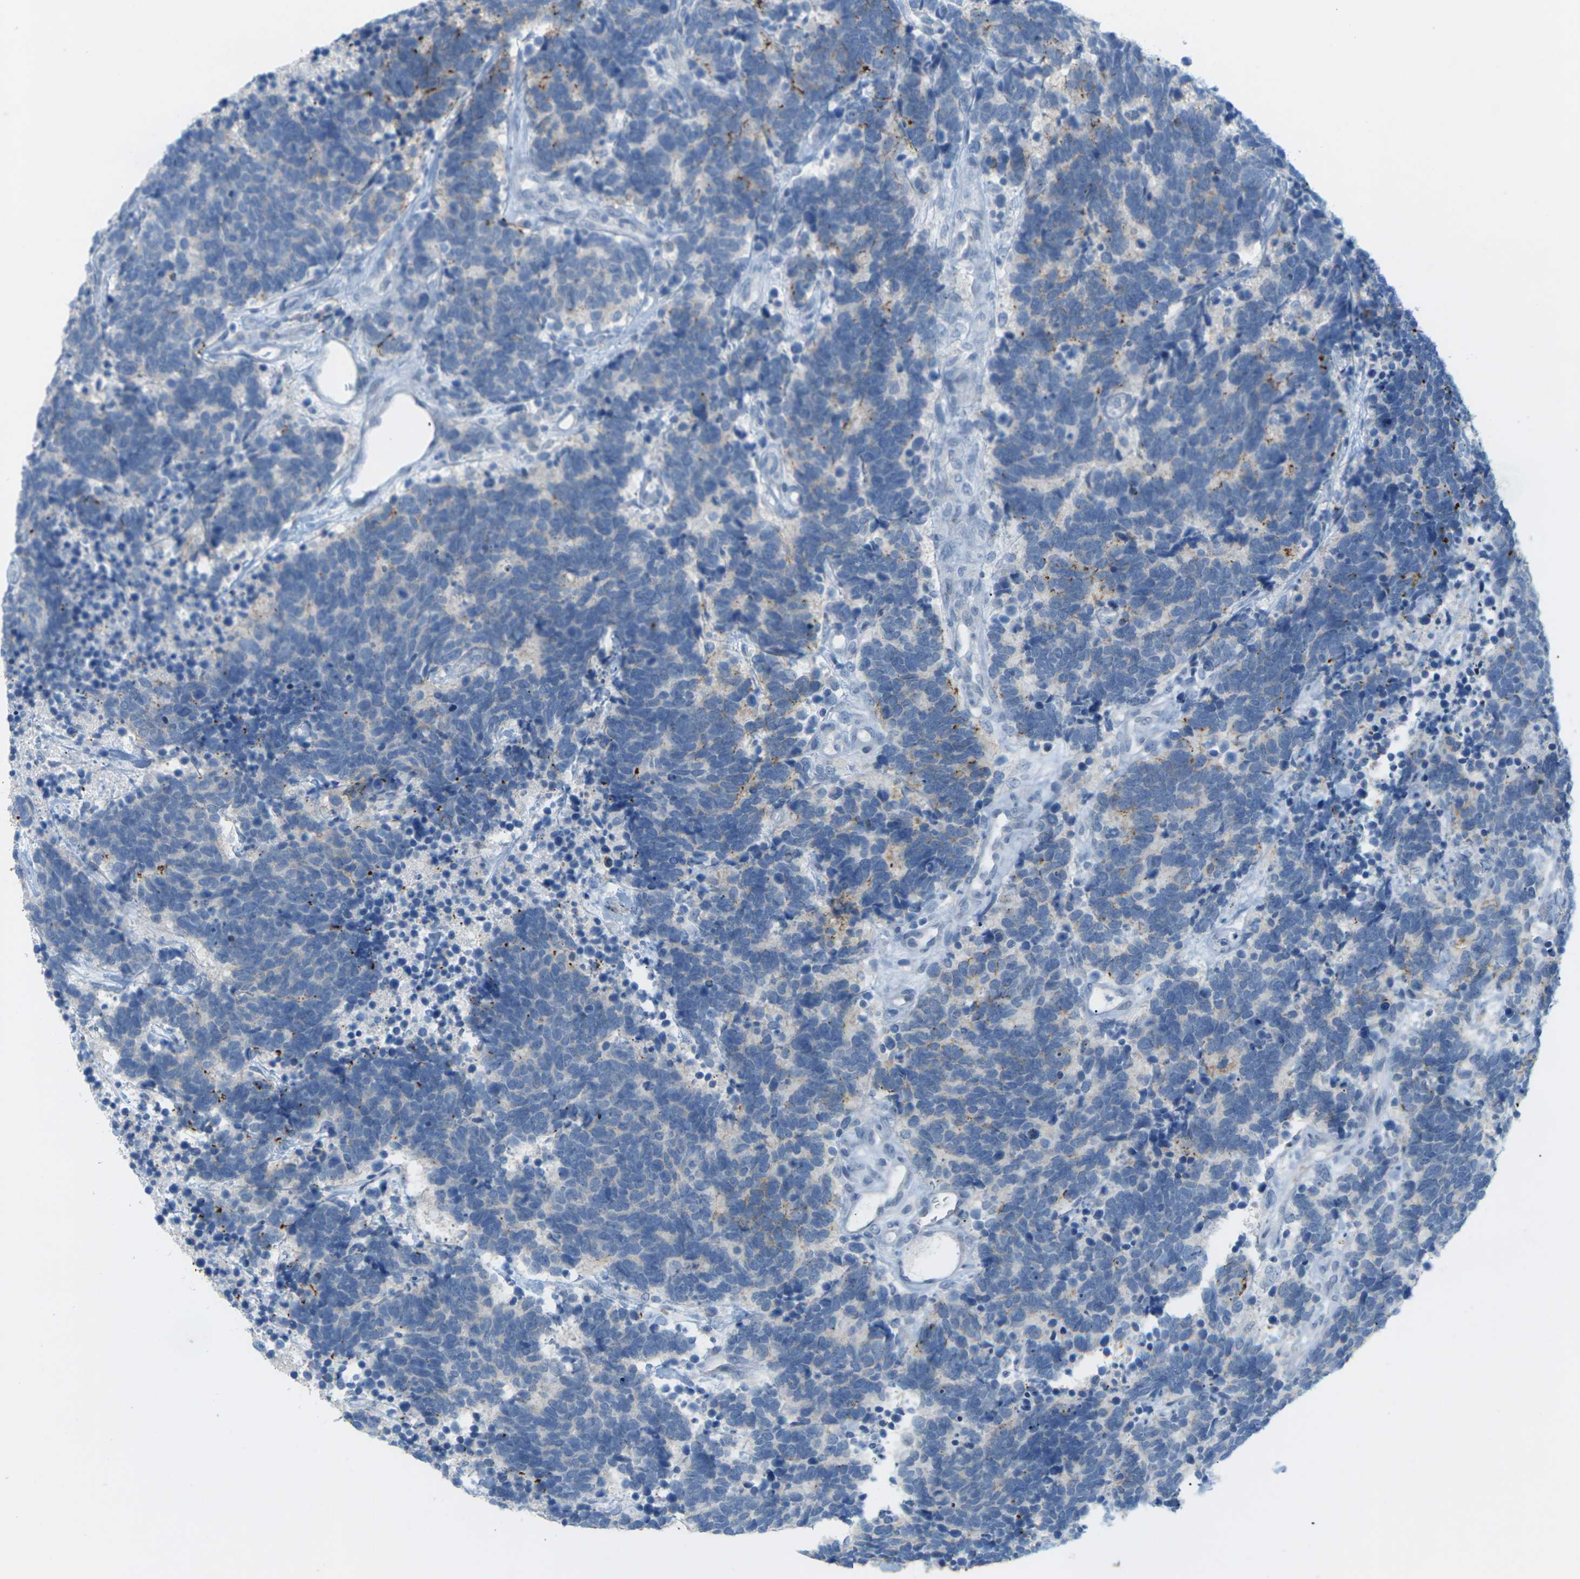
{"staining": {"intensity": "moderate", "quantity": "<25%", "location": "cytoplasmic/membranous"}, "tissue": "carcinoid", "cell_type": "Tumor cells", "image_type": "cancer", "snomed": [{"axis": "morphology", "description": "Carcinoma, NOS"}, {"axis": "morphology", "description": "Carcinoid, malignant, NOS"}, {"axis": "topography", "description": "Urinary bladder"}], "caption": "Immunohistochemistry (IHC) staining of malignant carcinoid, which demonstrates low levels of moderate cytoplasmic/membranous positivity in approximately <25% of tumor cells indicating moderate cytoplasmic/membranous protein expression. The staining was performed using DAB (brown) for protein detection and nuclei were counterstained in hematoxylin (blue).", "gene": "CLDN3", "patient": {"sex": "male", "age": 57}}